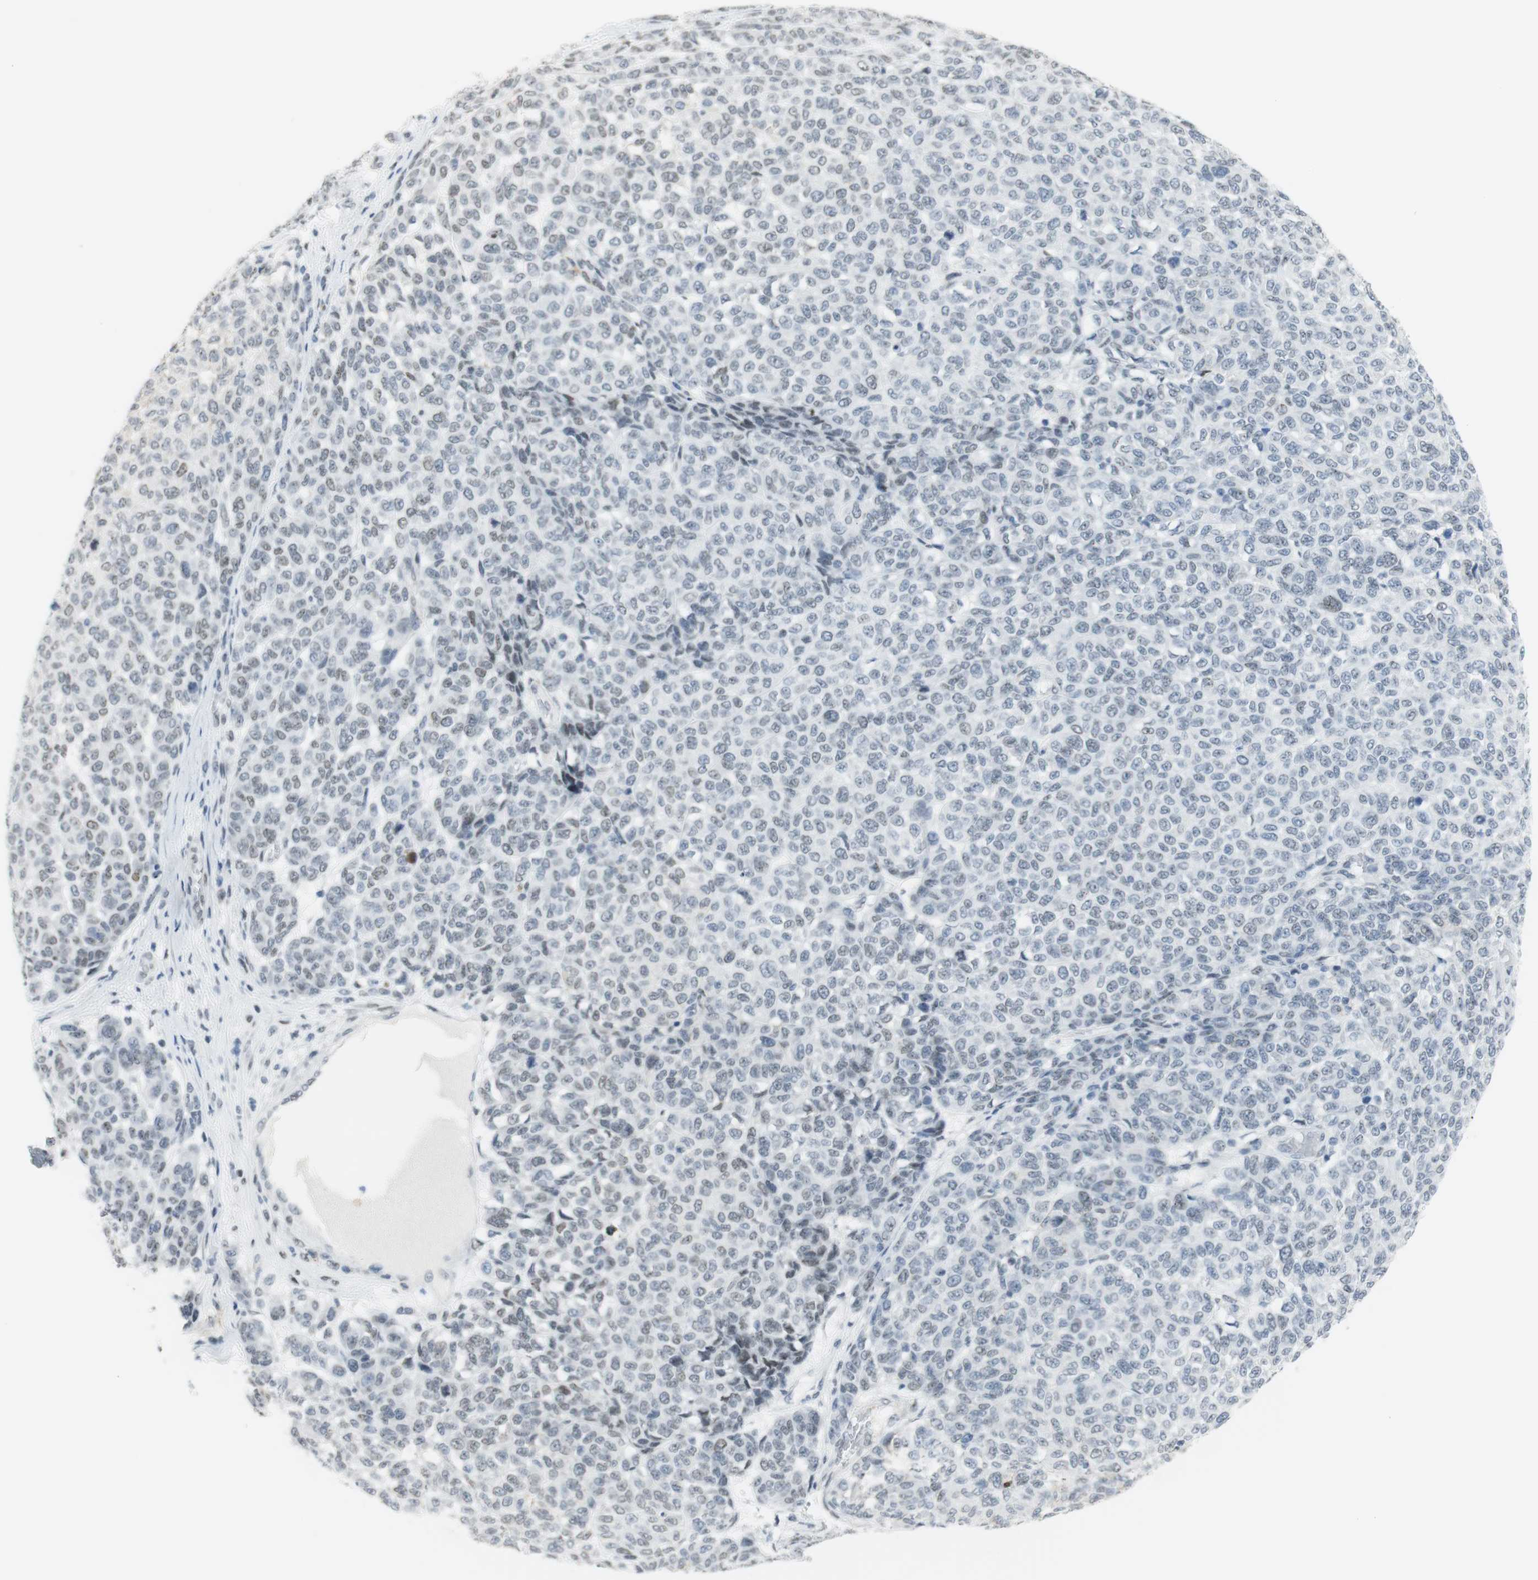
{"staining": {"intensity": "weak", "quantity": "<25%", "location": "nuclear"}, "tissue": "melanoma", "cell_type": "Tumor cells", "image_type": "cancer", "snomed": [{"axis": "morphology", "description": "Malignant melanoma, NOS"}, {"axis": "topography", "description": "Skin"}], "caption": "High power microscopy image of an immunohistochemistry photomicrograph of malignant melanoma, revealing no significant expression in tumor cells.", "gene": "BMI1", "patient": {"sex": "male", "age": 59}}